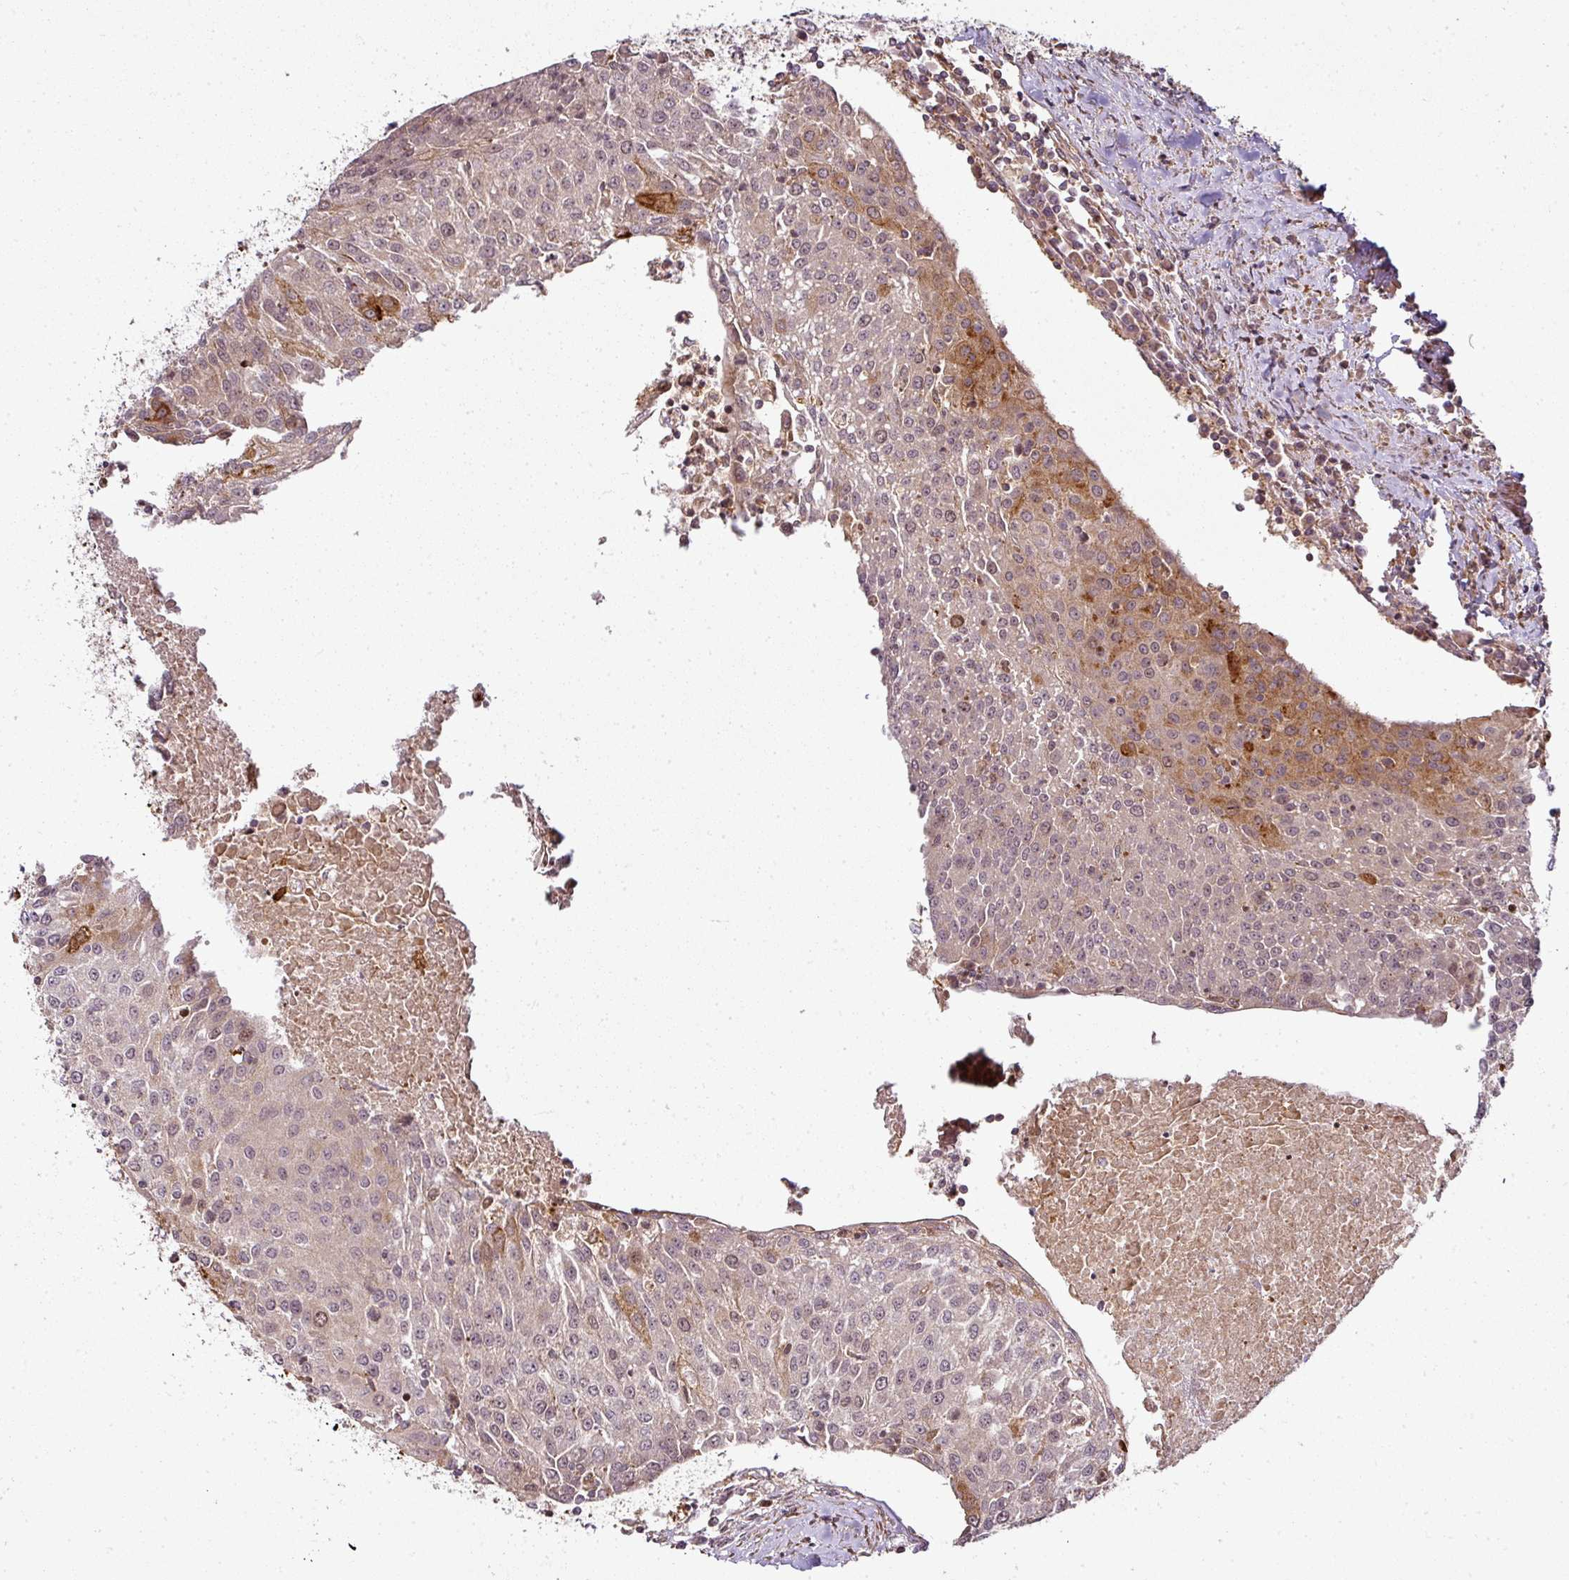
{"staining": {"intensity": "weak", "quantity": "<25%", "location": "nuclear"}, "tissue": "urothelial cancer", "cell_type": "Tumor cells", "image_type": "cancer", "snomed": [{"axis": "morphology", "description": "Urothelial carcinoma, High grade"}, {"axis": "topography", "description": "Urinary bladder"}], "caption": "This is an IHC photomicrograph of urothelial cancer. There is no staining in tumor cells.", "gene": "ATAT1", "patient": {"sex": "female", "age": 85}}